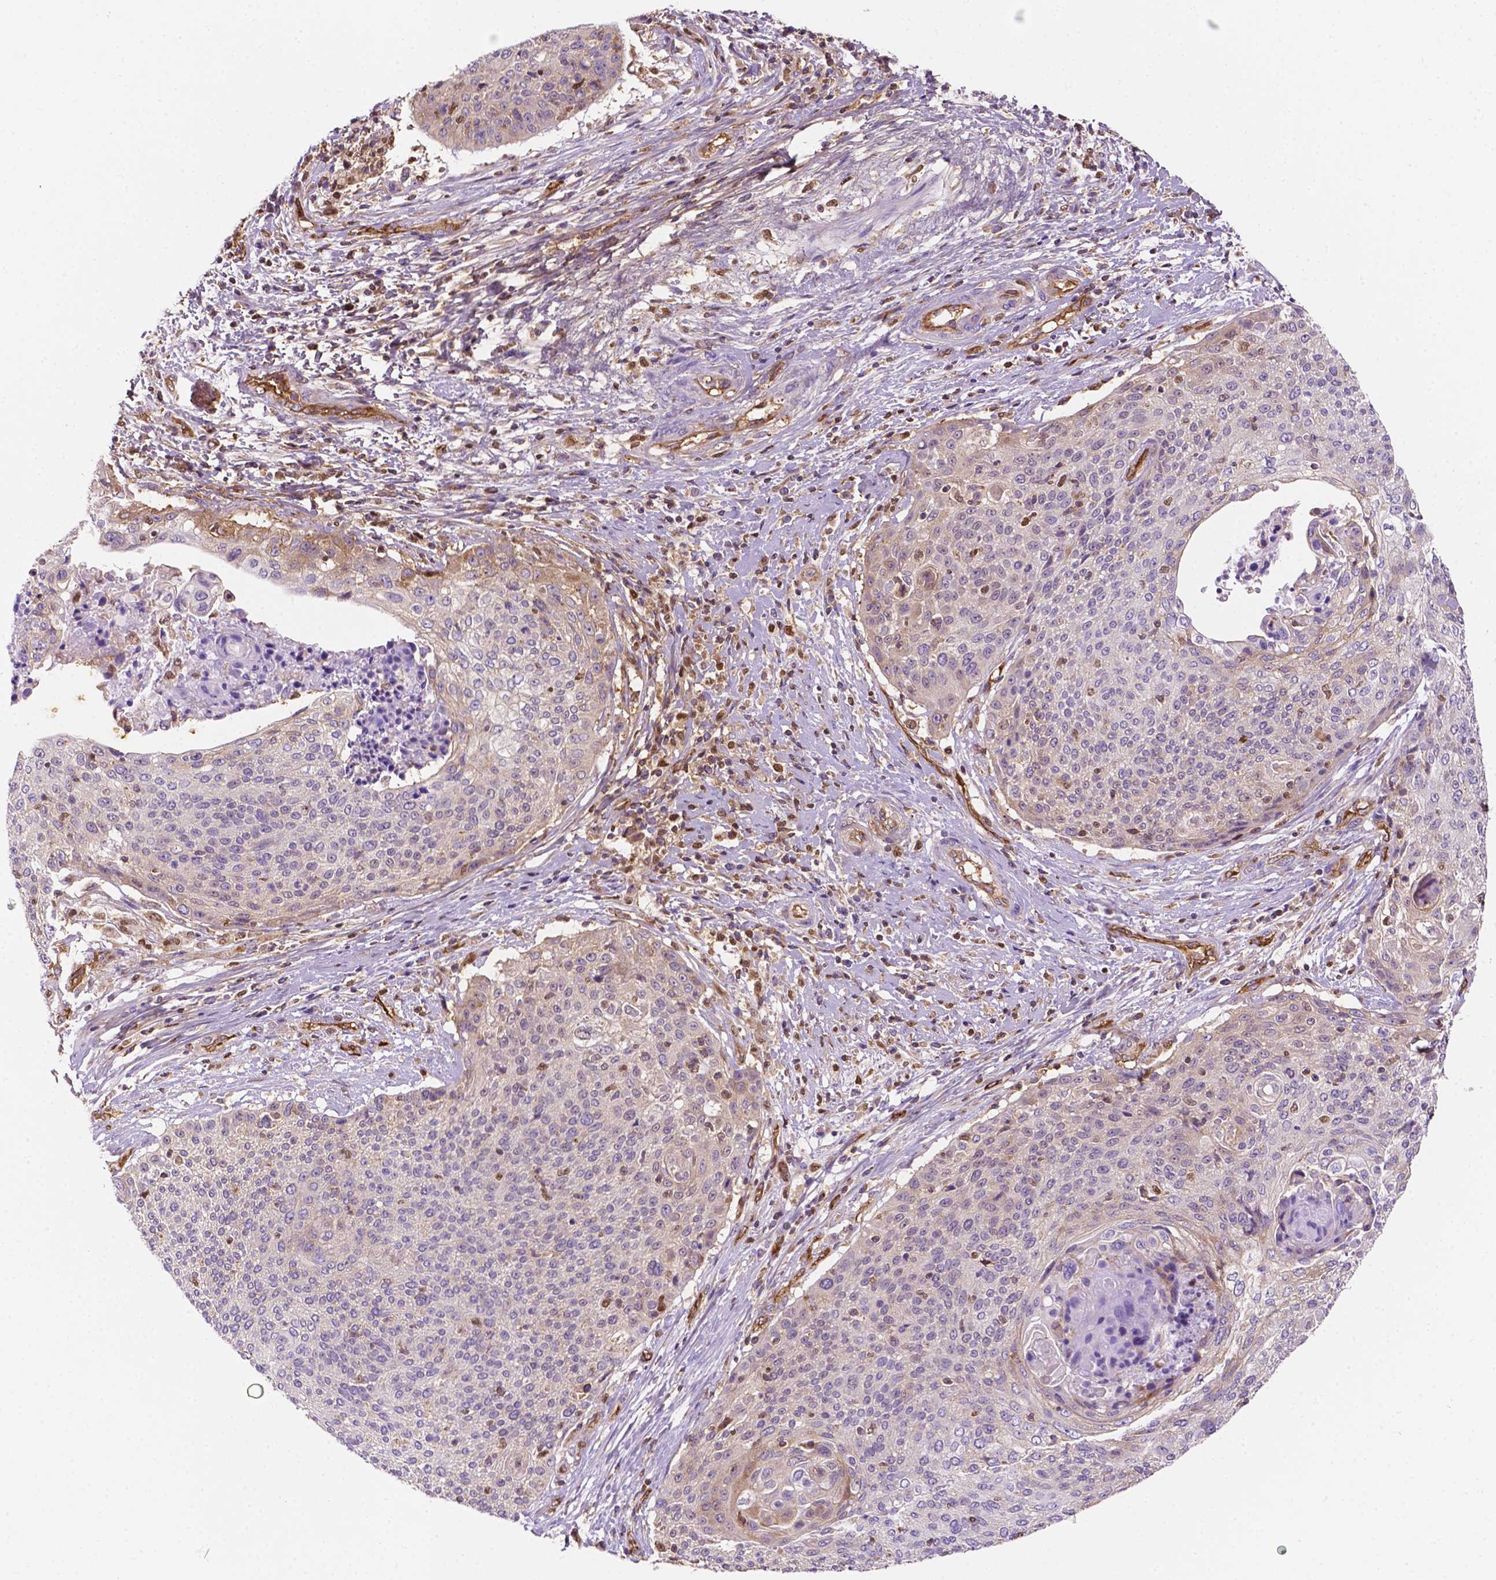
{"staining": {"intensity": "negative", "quantity": "none", "location": "none"}, "tissue": "cervical cancer", "cell_type": "Tumor cells", "image_type": "cancer", "snomed": [{"axis": "morphology", "description": "Squamous cell carcinoma, NOS"}, {"axis": "topography", "description": "Cervix"}], "caption": "Tumor cells show no significant positivity in cervical cancer.", "gene": "DCN", "patient": {"sex": "female", "age": 31}}